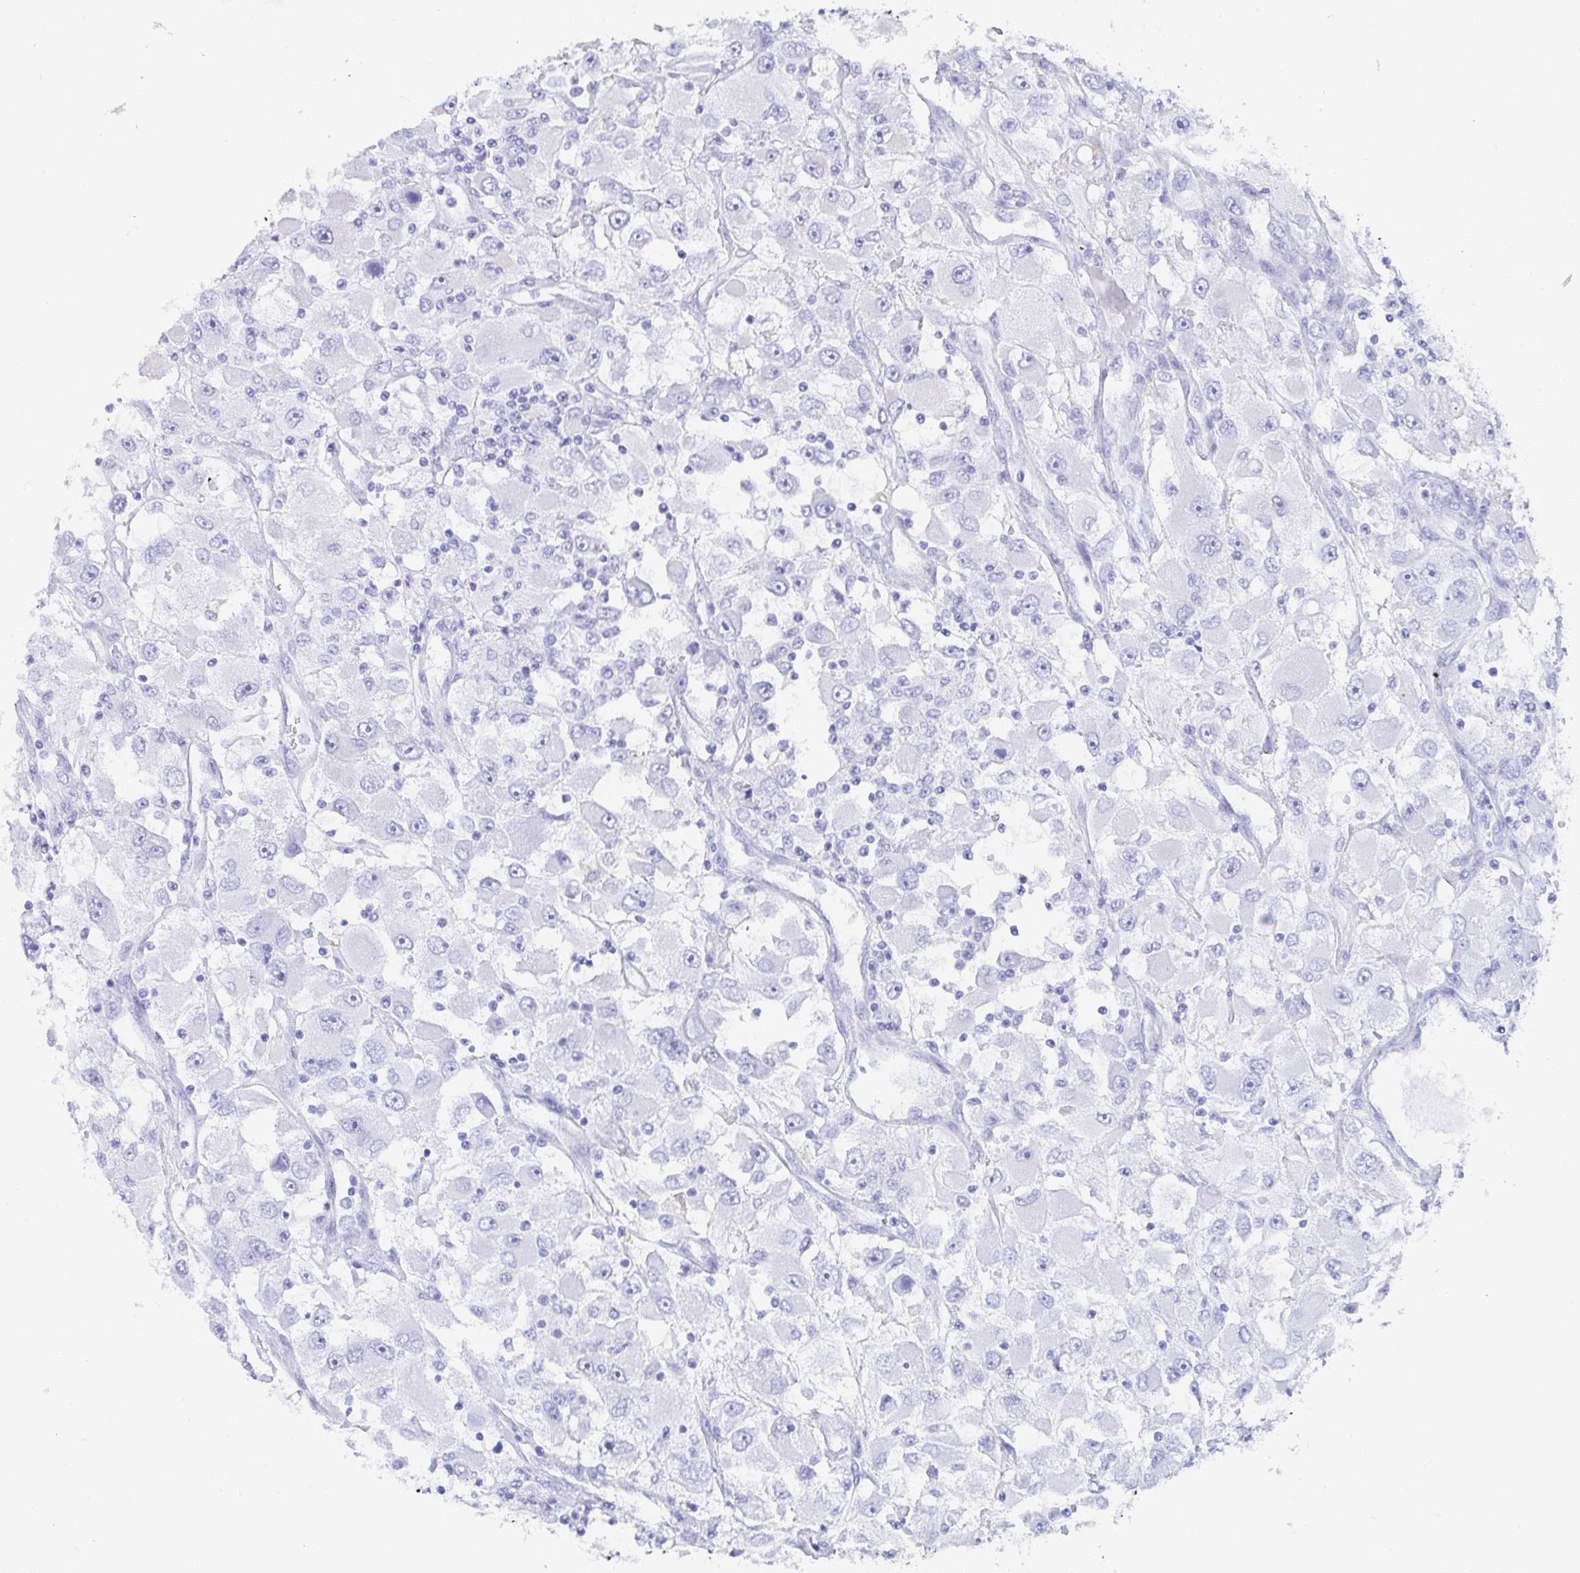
{"staining": {"intensity": "negative", "quantity": "none", "location": "none"}, "tissue": "renal cancer", "cell_type": "Tumor cells", "image_type": "cancer", "snomed": [{"axis": "morphology", "description": "Adenocarcinoma, NOS"}, {"axis": "topography", "description": "Kidney"}], "caption": "The immunohistochemistry (IHC) image has no significant expression in tumor cells of renal adenocarcinoma tissue.", "gene": "PC", "patient": {"sex": "female", "age": 52}}